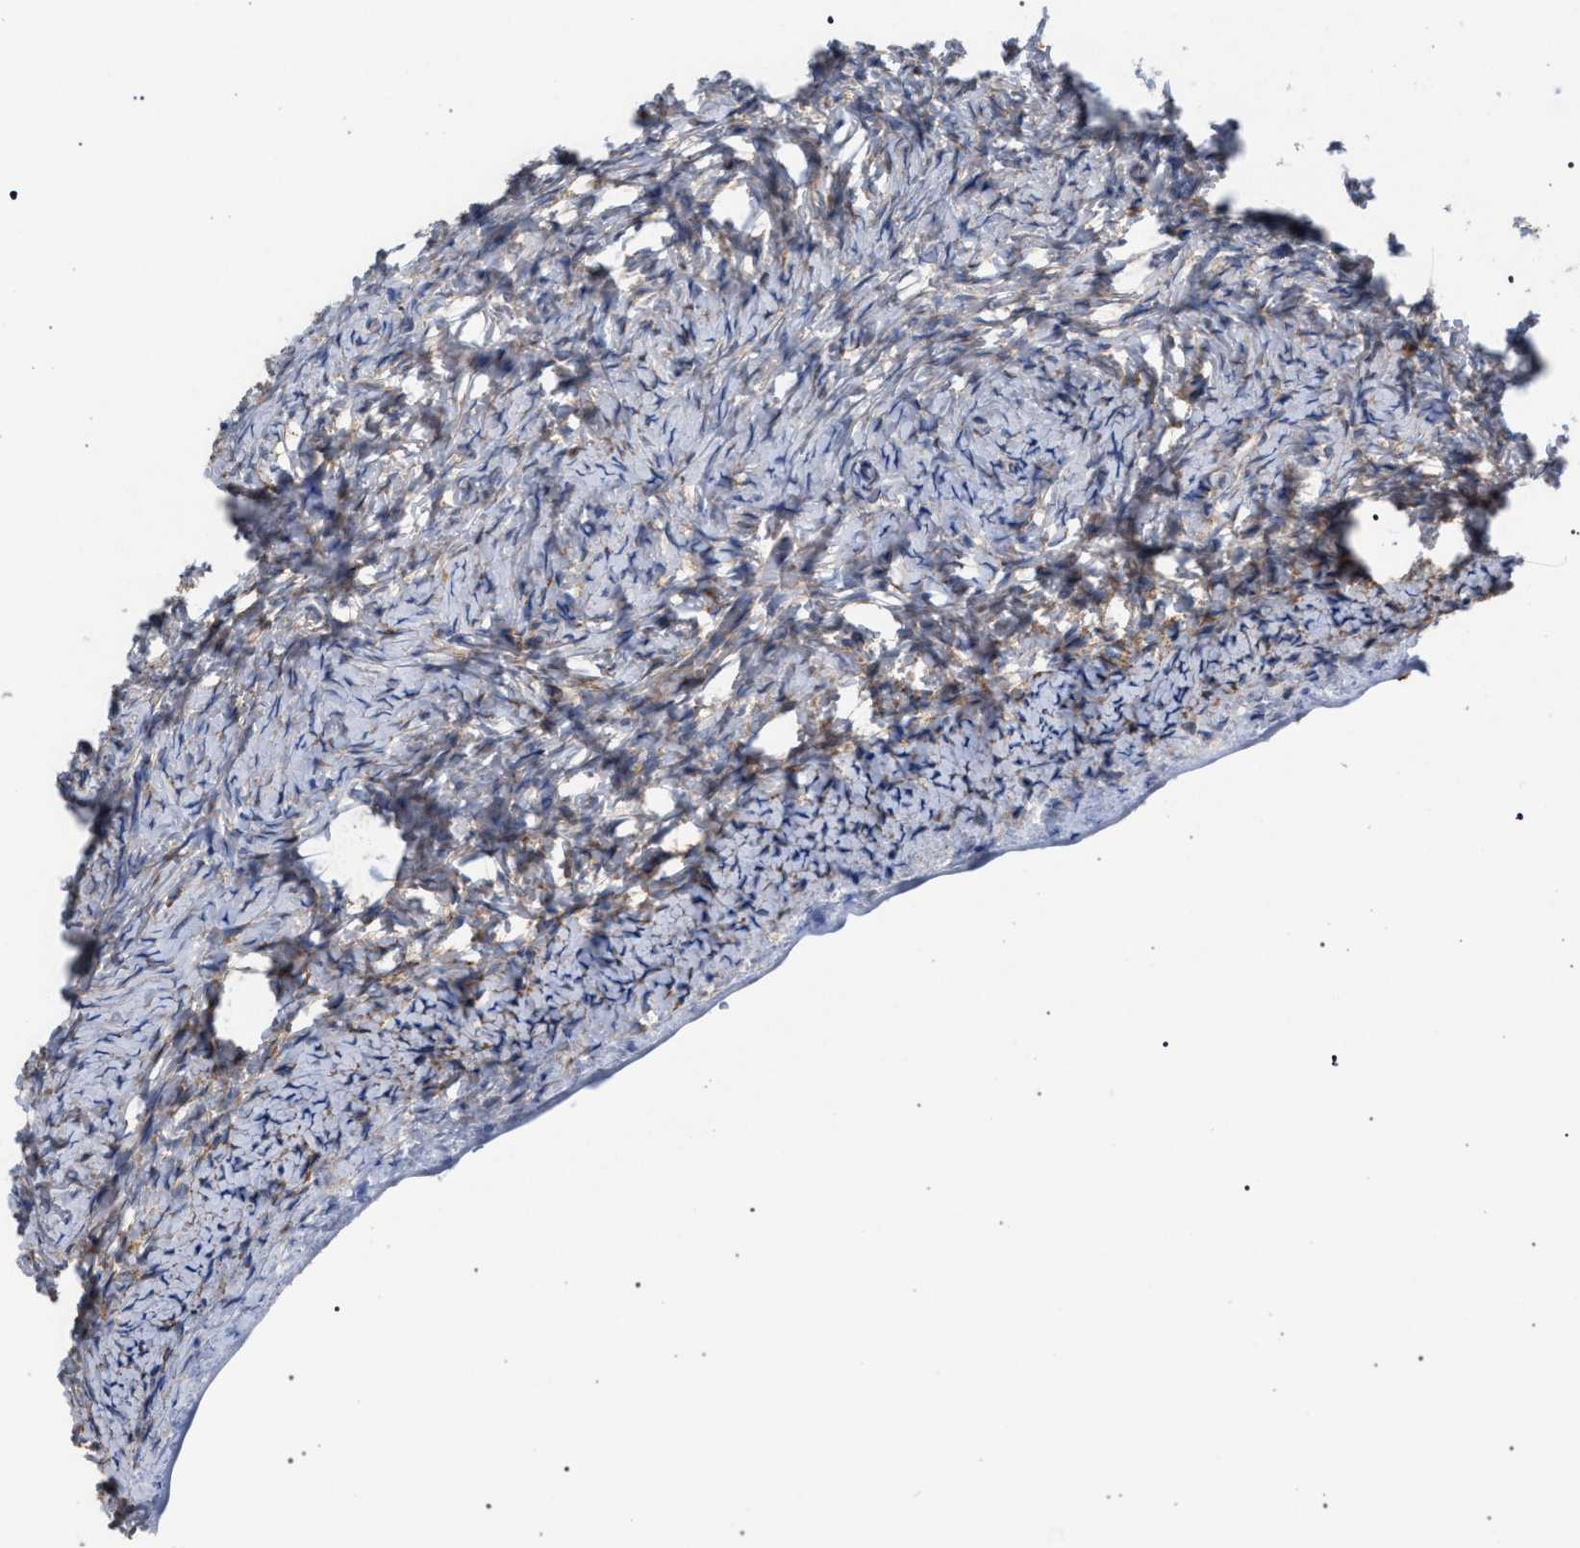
{"staining": {"intensity": "weak", "quantity": "25%-75%", "location": "cytoplasmic/membranous"}, "tissue": "ovary", "cell_type": "Ovarian stroma cells", "image_type": "normal", "snomed": [{"axis": "morphology", "description": "Normal tissue, NOS"}, {"axis": "topography", "description": "Ovary"}], "caption": "Immunohistochemical staining of benign ovary shows low levels of weak cytoplasmic/membranous staining in approximately 25%-75% of ovarian stroma cells. Using DAB (3,3'-diaminobenzidine) (brown) and hematoxylin (blue) stains, captured at high magnification using brightfield microscopy.", "gene": "CDR2L", "patient": {"sex": "female", "age": 27}}